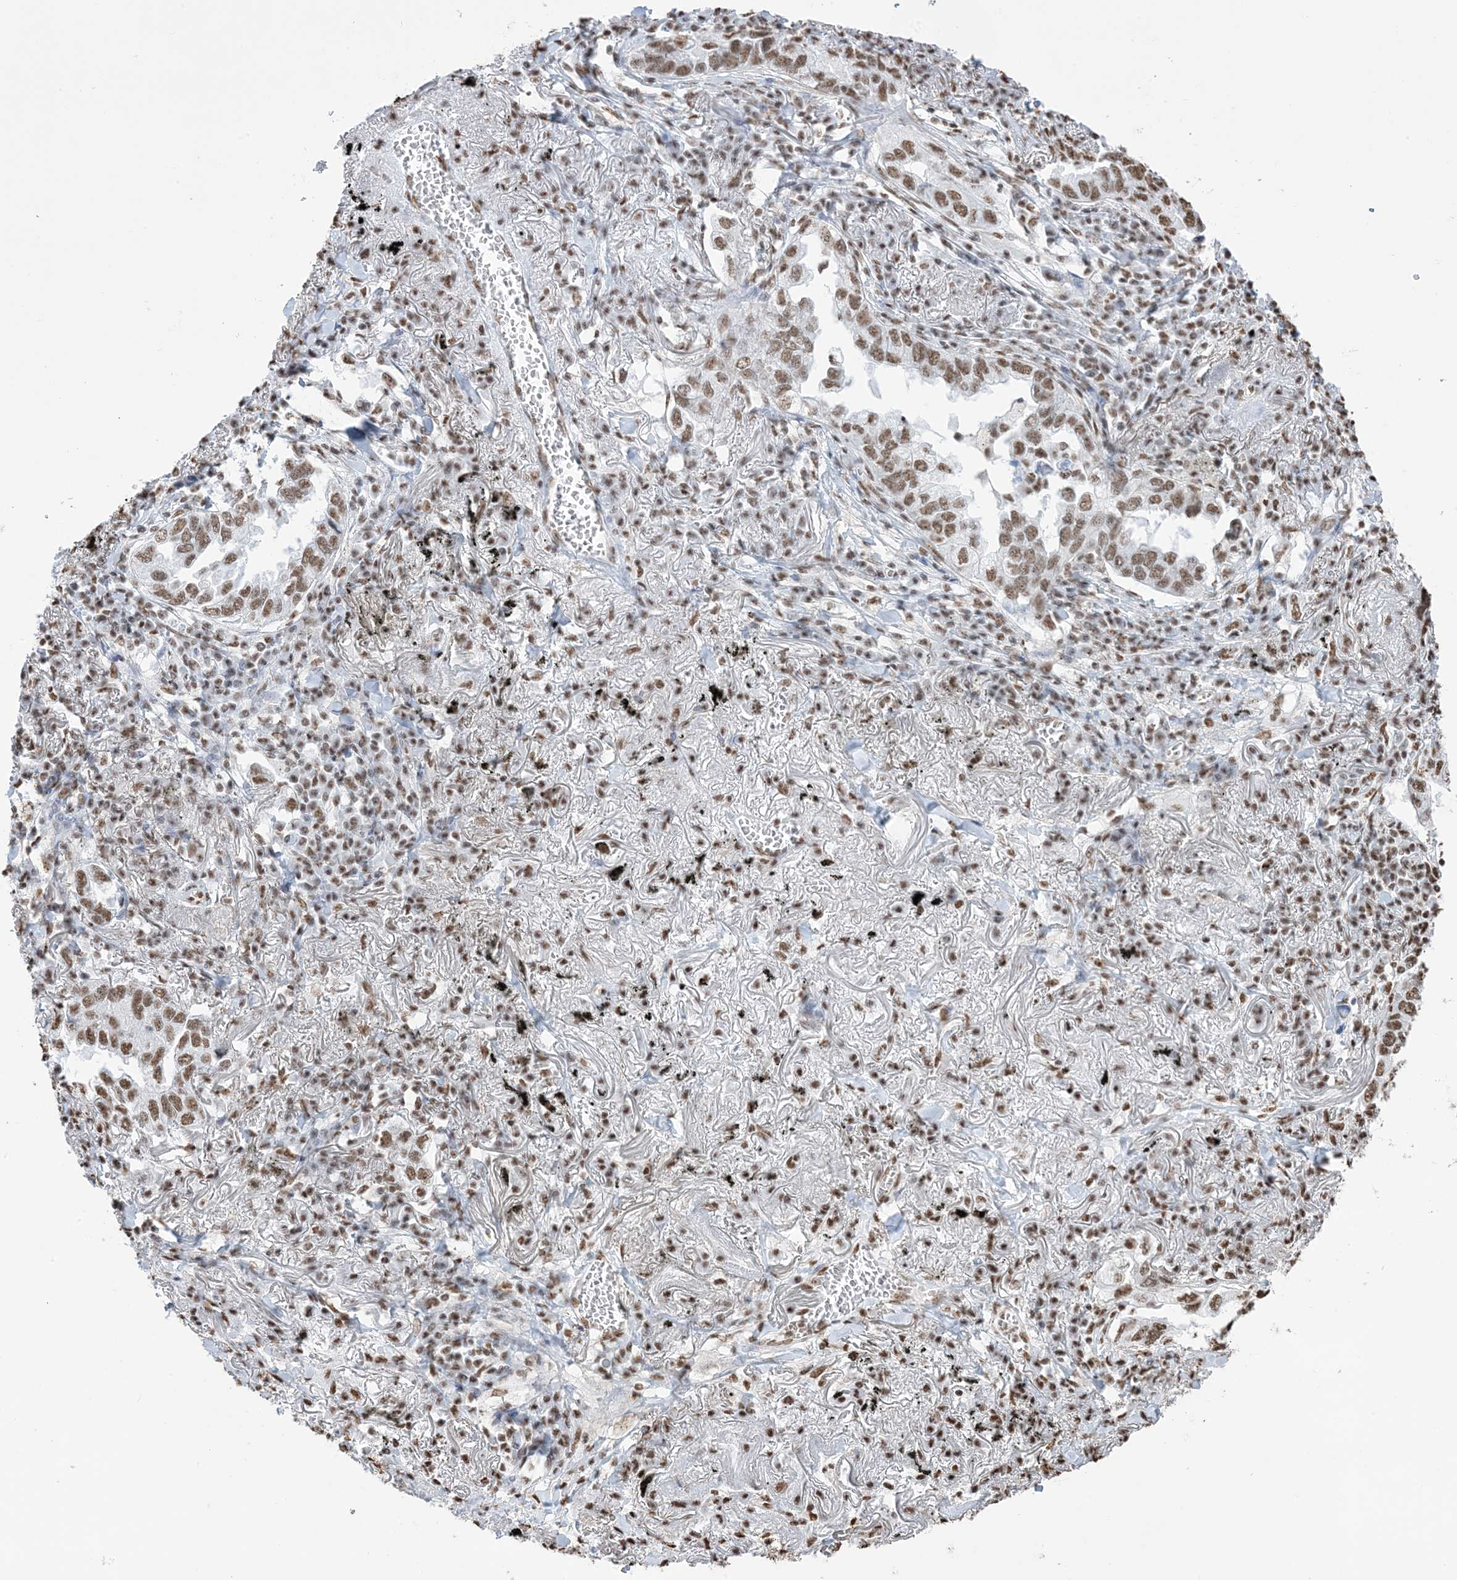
{"staining": {"intensity": "moderate", "quantity": ">75%", "location": "nuclear"}, "tissue": "lung cancer", "cell_type": "Tumor cells", "image_type": "cancer", "snomed": [{"axis": "morphology", "description": "Adenocarcinoma, NOS"}, {"axis": "topography", "description": "Lung"}], "caption": "IHC of human lung adenocarcinoma demonstrates medium levels of moderate nuclear positivity in about >75% of tumor cells. The staining is performed using DAB (3,3'-diaminobenzidine) brown chromogen to label protein expression. The nuclei are counter-stained blue using hematoxylin.", "gene": "ZNF792", "patient": {"sex": "male", "age": 65}}